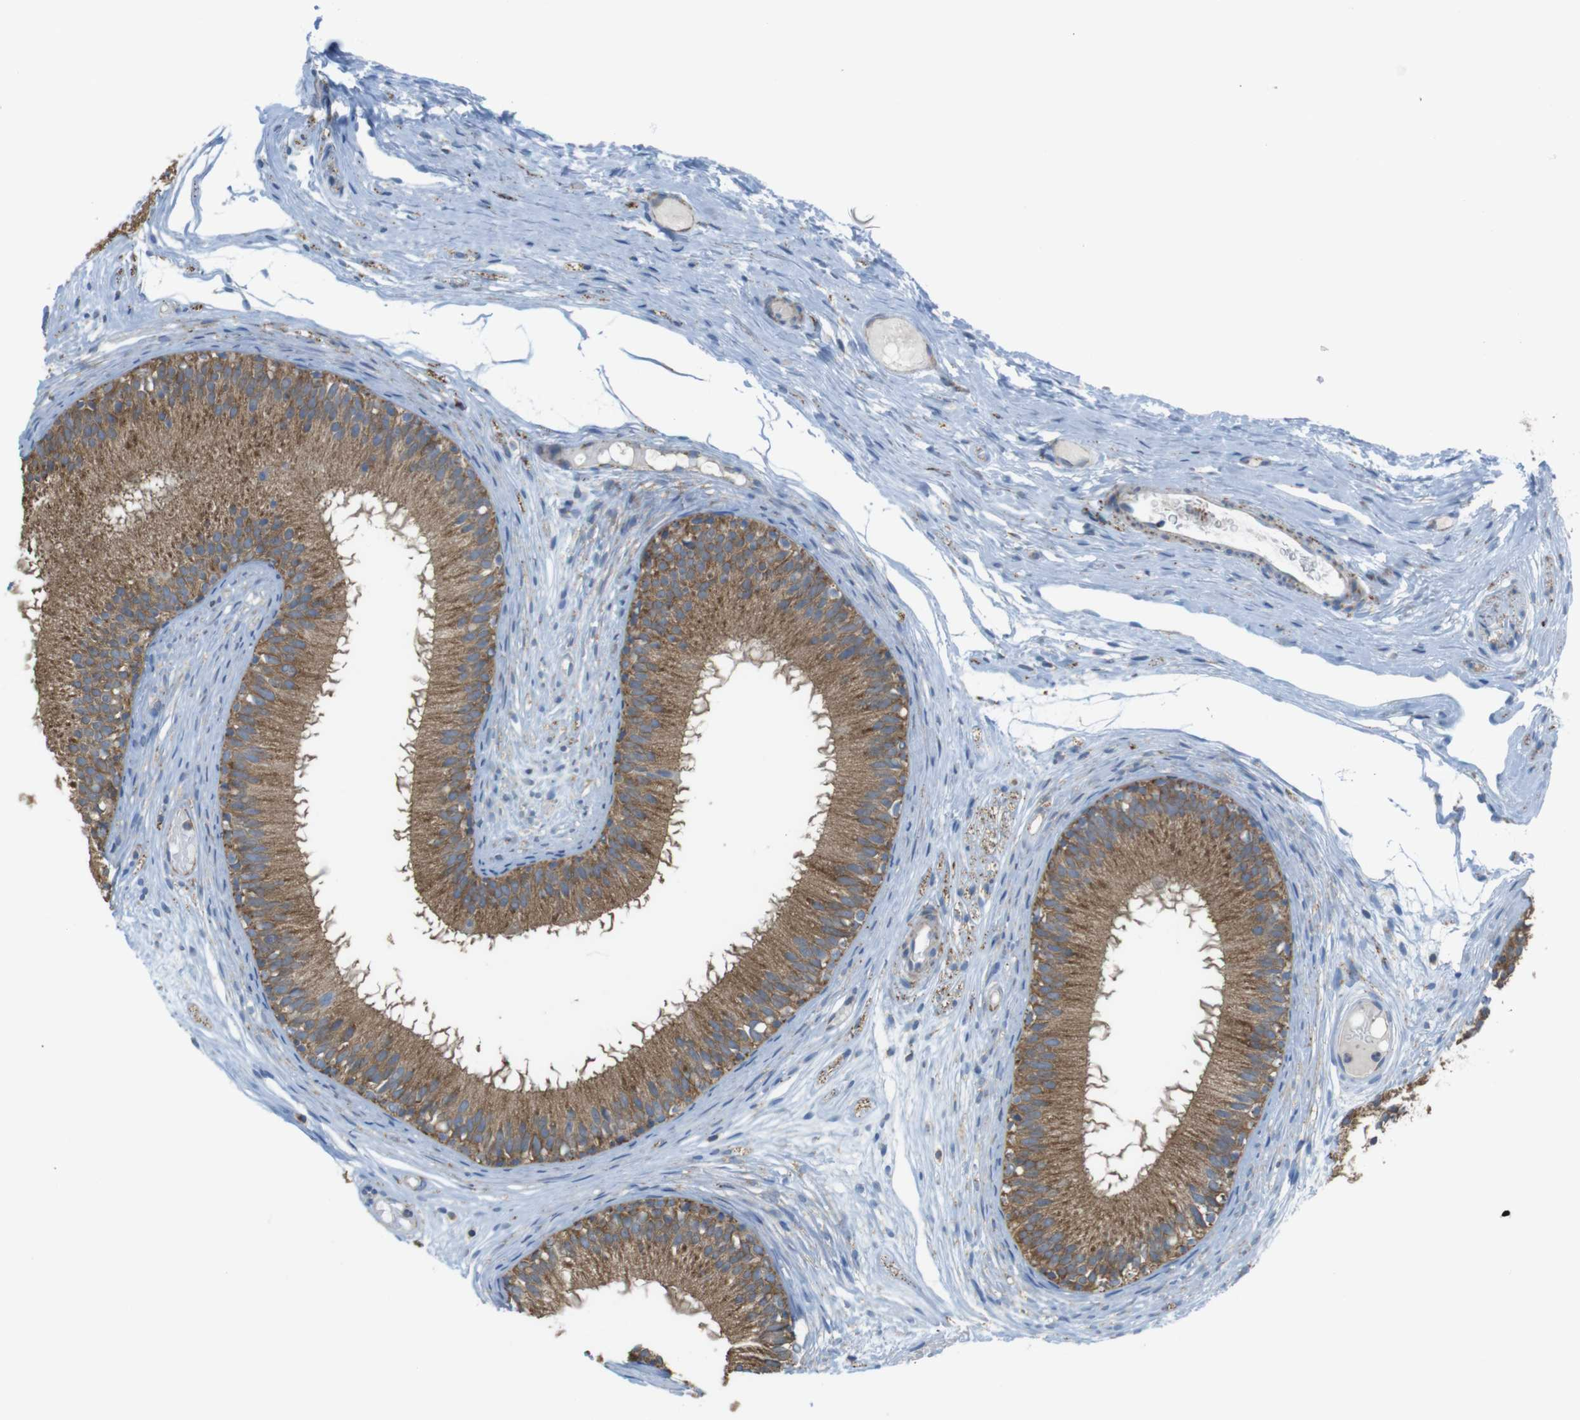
{"staining": {"intensity": "moderate", "quantity": ">75%", "location": "cytoplasmic/membranous"}, "tissue": "epididymis", "cell_type": "Glandular cells", "image_type": "normal", "snomed": [{"axis": "morphology", "description": "Normal tissue, NOS"}, {"axis": "morphology", "description": "Atrophy, NOS"}, {"axis": "topography", "description": "Testis"}, {"axis": "topography", "description": "Epididymis"}], "caption": "Protein staining displays moderate cytoplasmic/membranous expression in about >75% of glandular cells in unremarkable epididymis.", "gene": "GRIK1", "patient": {"sex": "male", "age": 18}}